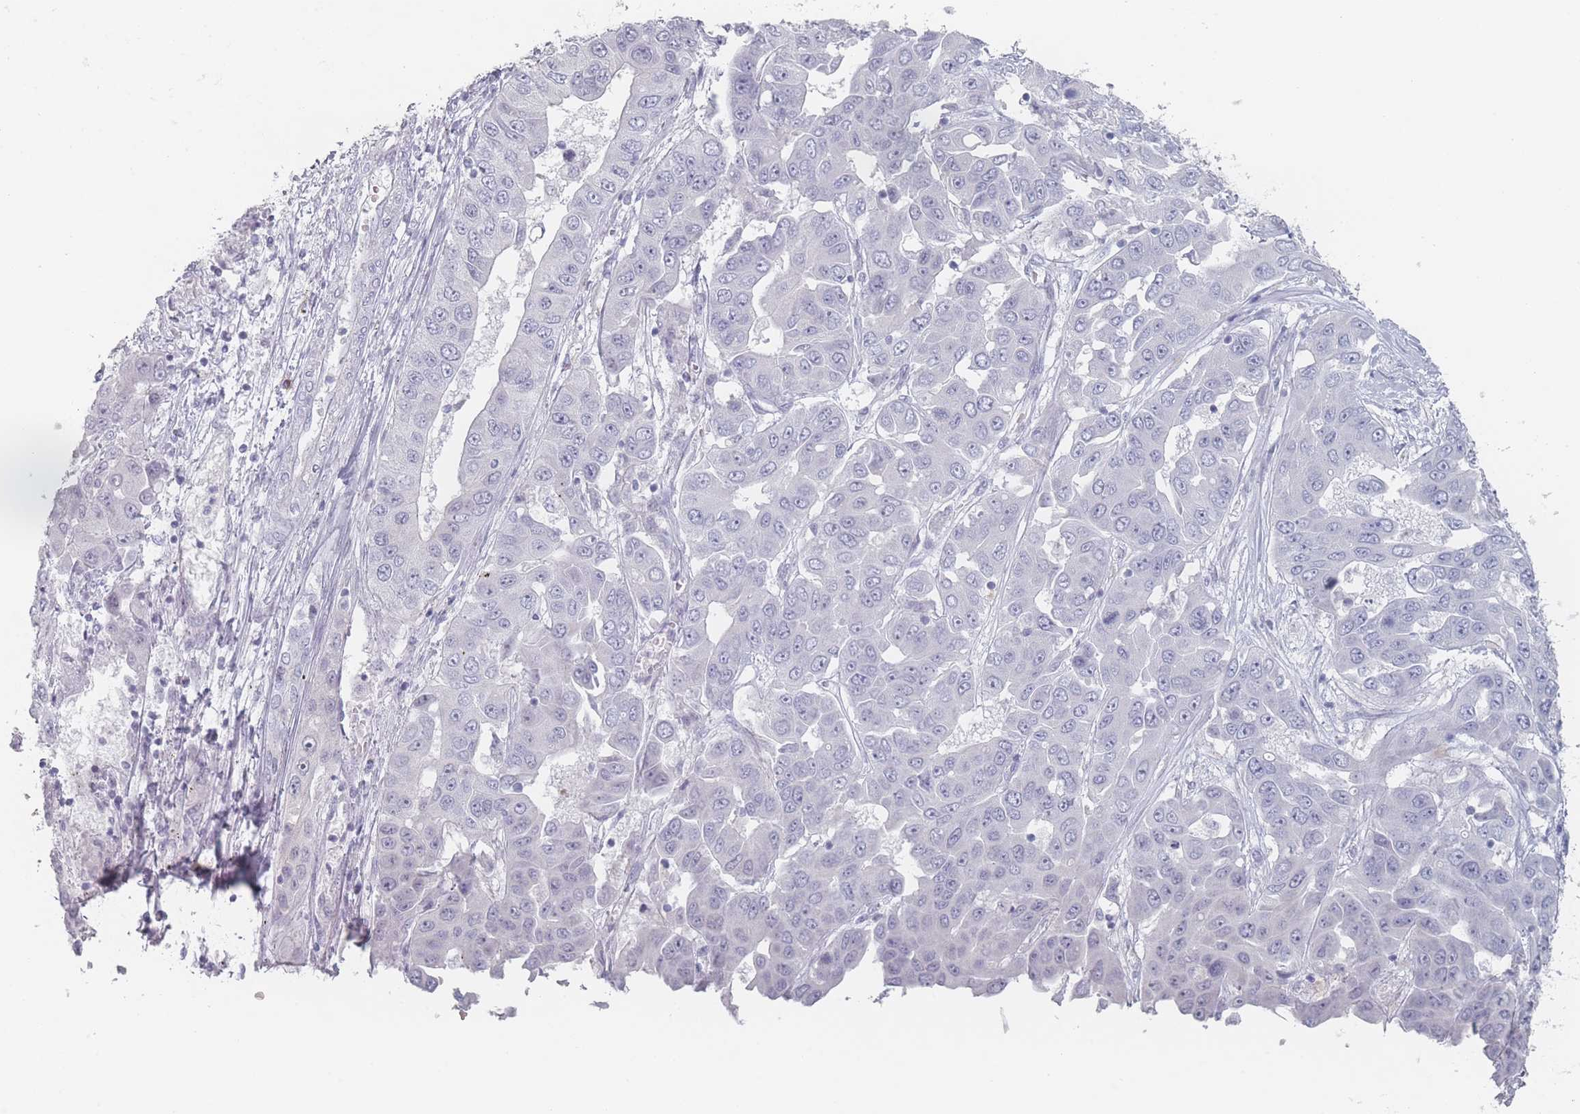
{"staining": {"intensity": "negative", "quantity": "none", "location": "none"}, "tissue": "liver cancer", "cell_type": "Tumor cells", "image_type": "cancer", "snomed": [{"axis": "morphology", "description": "Cholangiocarcinoma"}, {"axis": "topography", "description": "Liver"}], "caption": "Immunohistochemical staining of liver cancer (cholangiocarcinoma) exhibits no significant positivity in tumor cells.", "gene": "RNF4", "patient": {"sex": "female", "age": 52}}